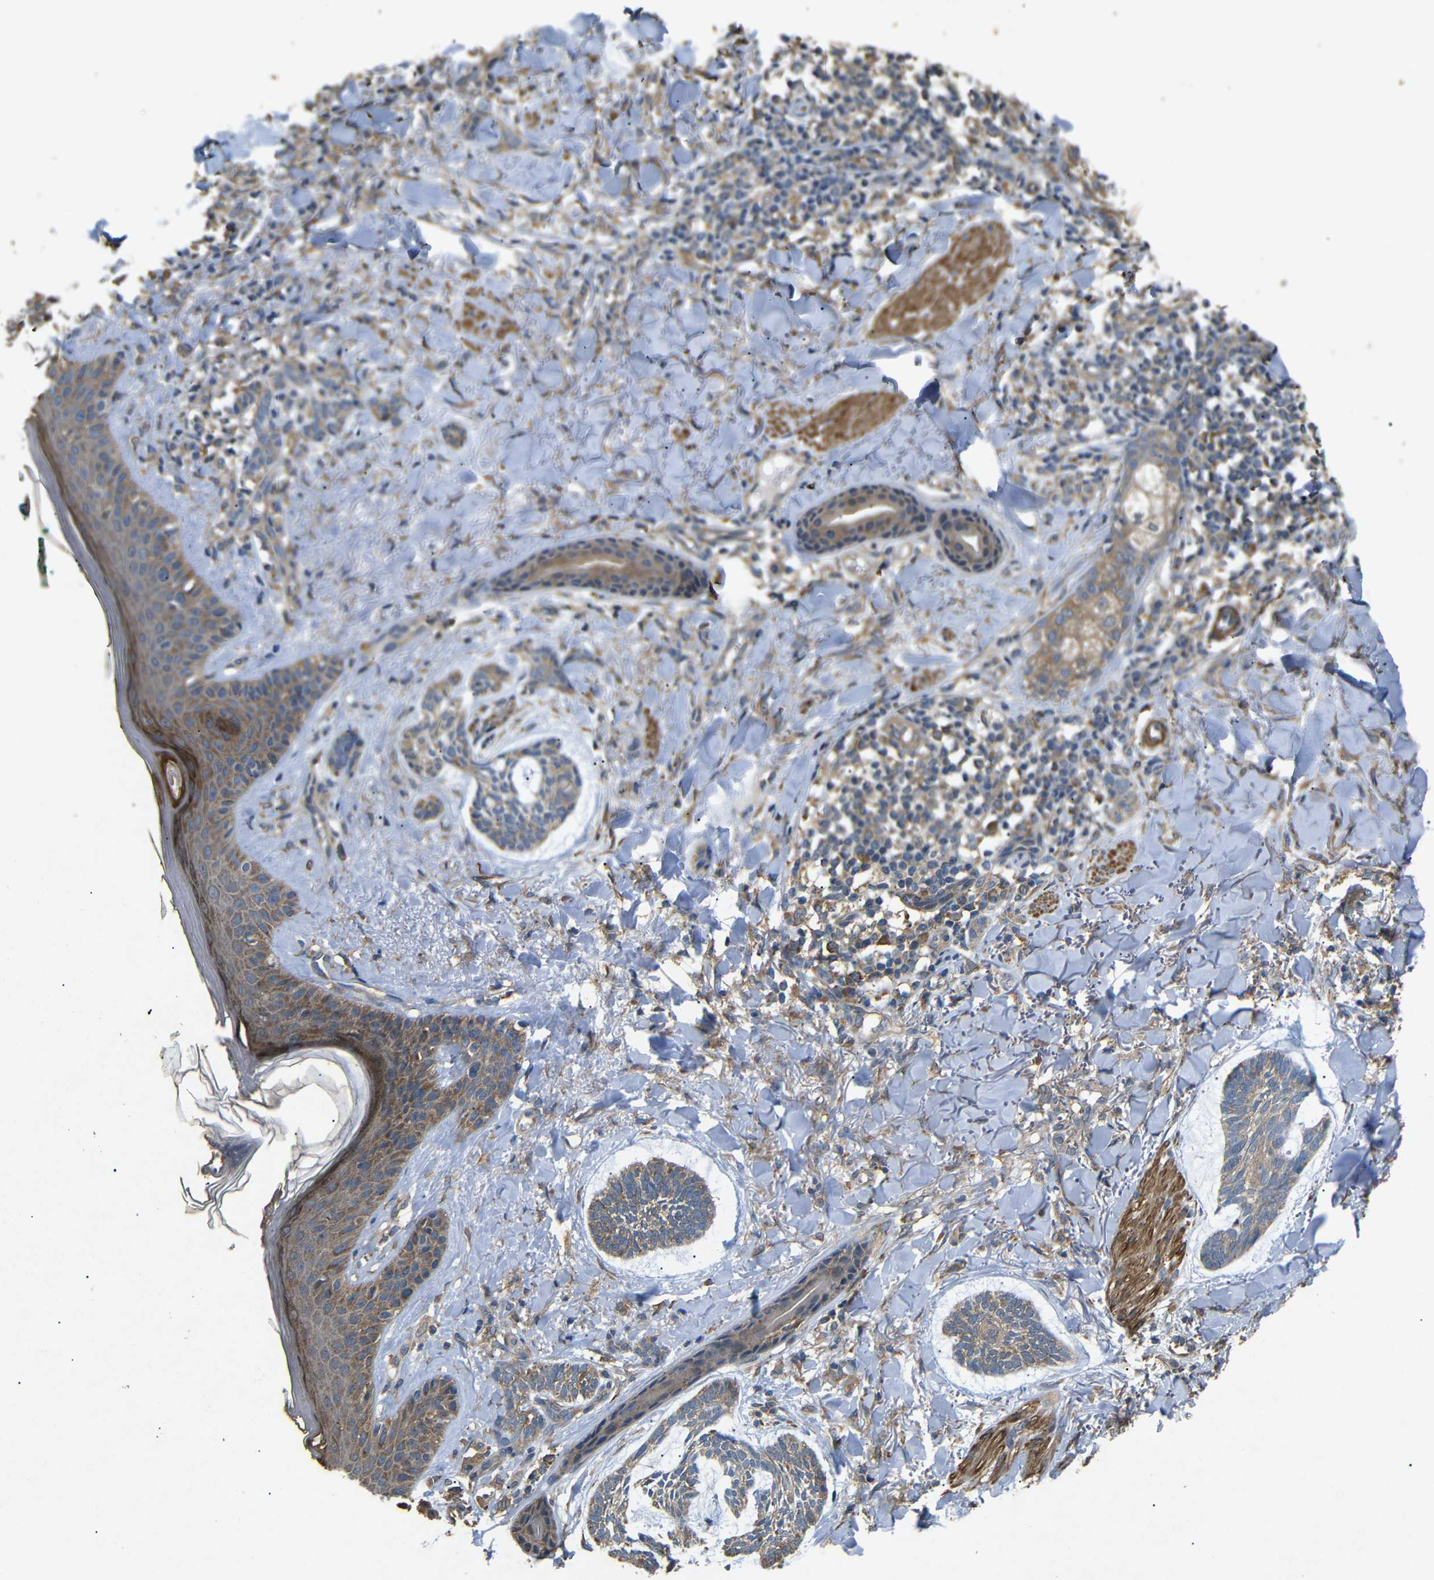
{"staining": {"intensity": "weak", "quantity": ">75%", "location": "cytoplasmic/membranous"}, "tissue": "skin cancer", "cell_type": "Tumor cells", "image_type": "cancer", "snomed": [{"axis": "morphology", "description": "Basal cell carcinoma"}, {"axis": "topography", "description": "Skin"}], "caption": "Immunohistochemistry photomicrograph of neoplastic tissue: skin cancer stained using IHC displays low levels of weak protein expression localized specifically in the cytoplasmic/membranous of tumor cells, appearing as a cytoplasmic/membranous brown color.", "gene": "BNIP3", "patient": {"sex": "male", "age": 43}}